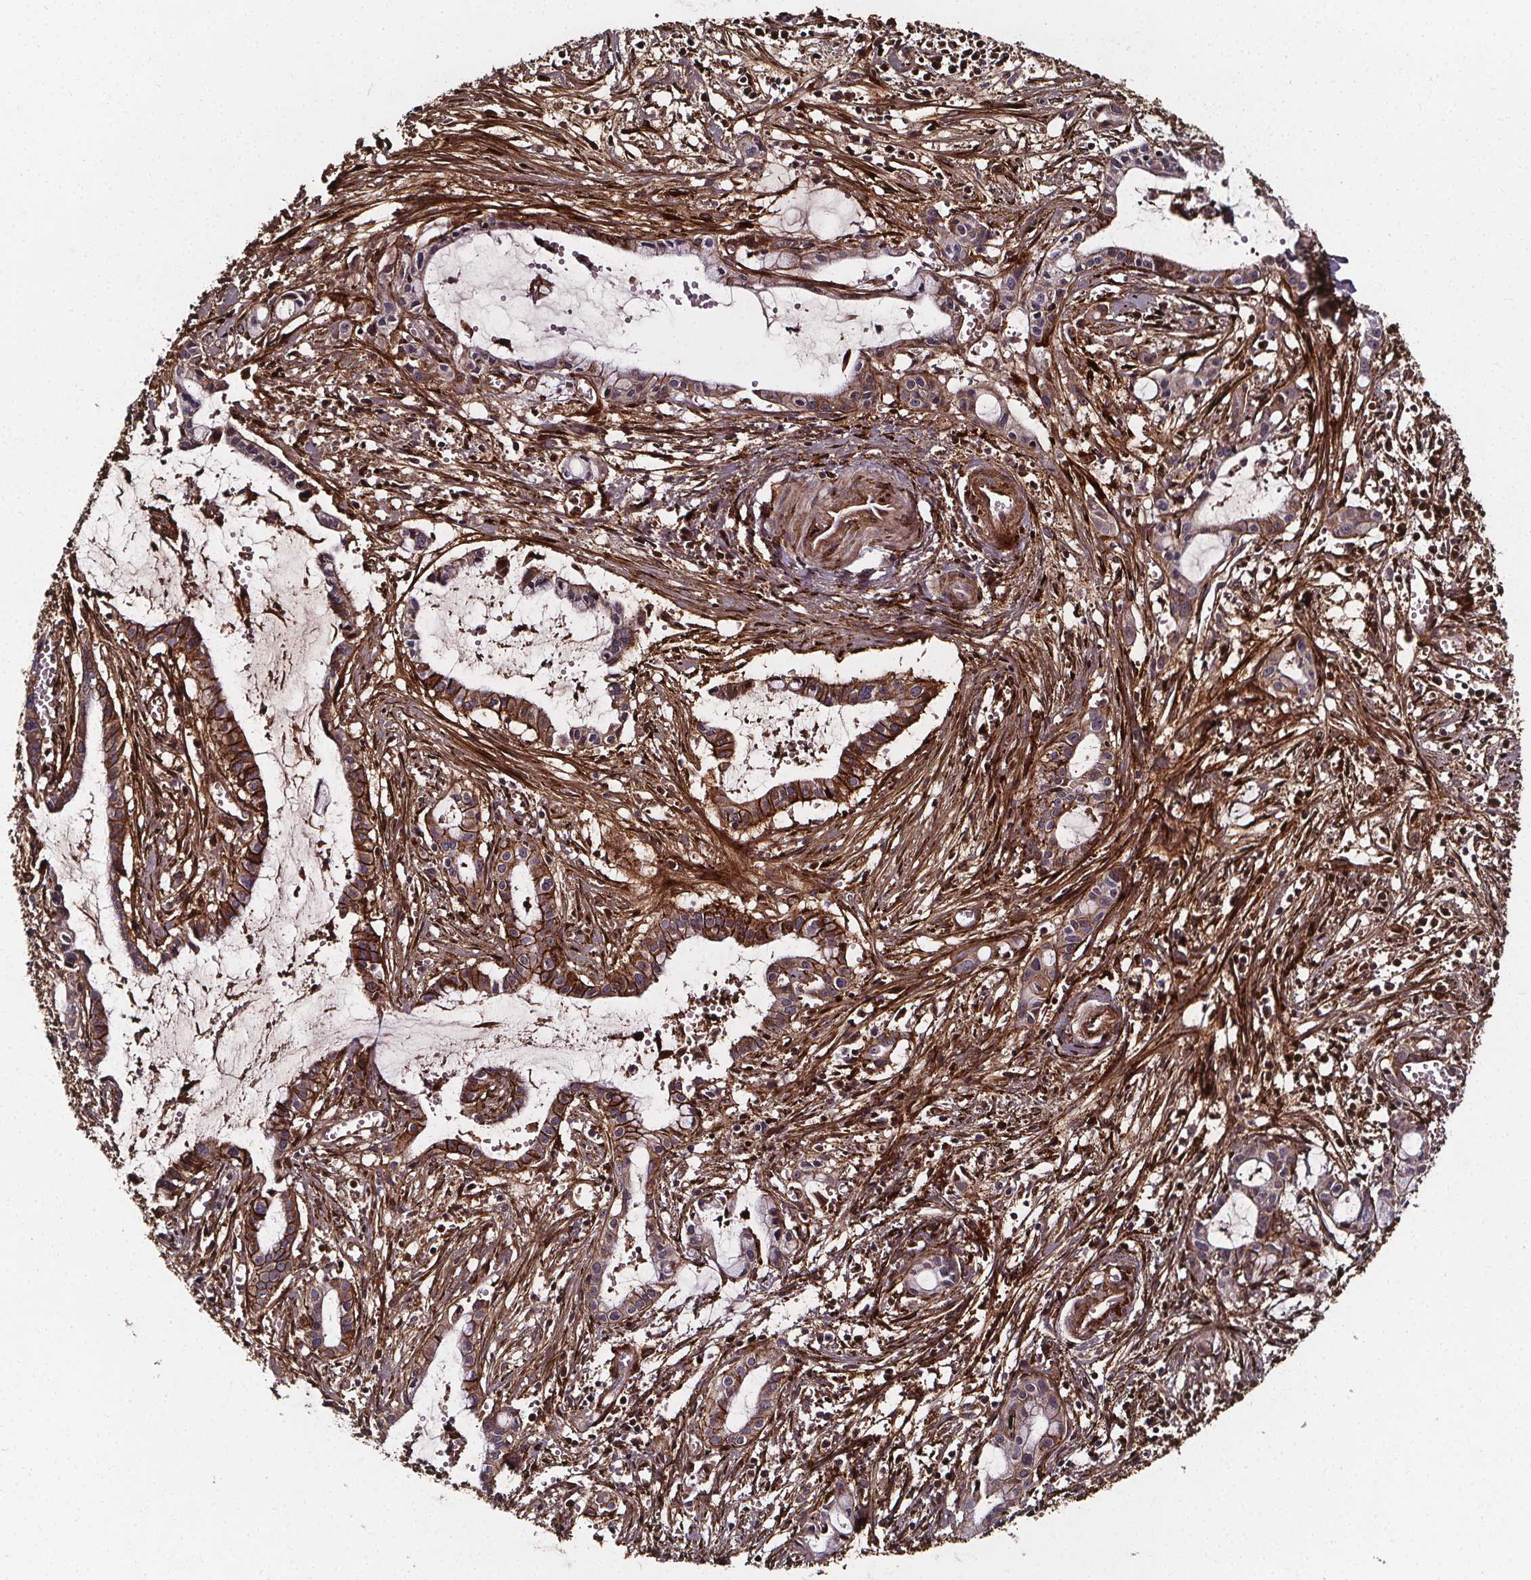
{"staining": {"intensity": "moderate", "quantity": "25%-75%", "location": "cytoplasmic/membranous"}, "tissue": "pancreatic cancer", "cell_type": "Tumor cells", "image_type": "cancer", "snomed": [{"axis": "morphology", "description": "Adenocarcinoma, NOS"}, {"axis": "topography", "description": "Pancreas"}], "caption": "This is a photomicrograph of IHC staining of pancreatic cancer, which shows moderate expression in the cytoplasmic/membranous of tumor cells.", "gene": "AEBP1", "patient": {"sex": "male", "age": 48}}